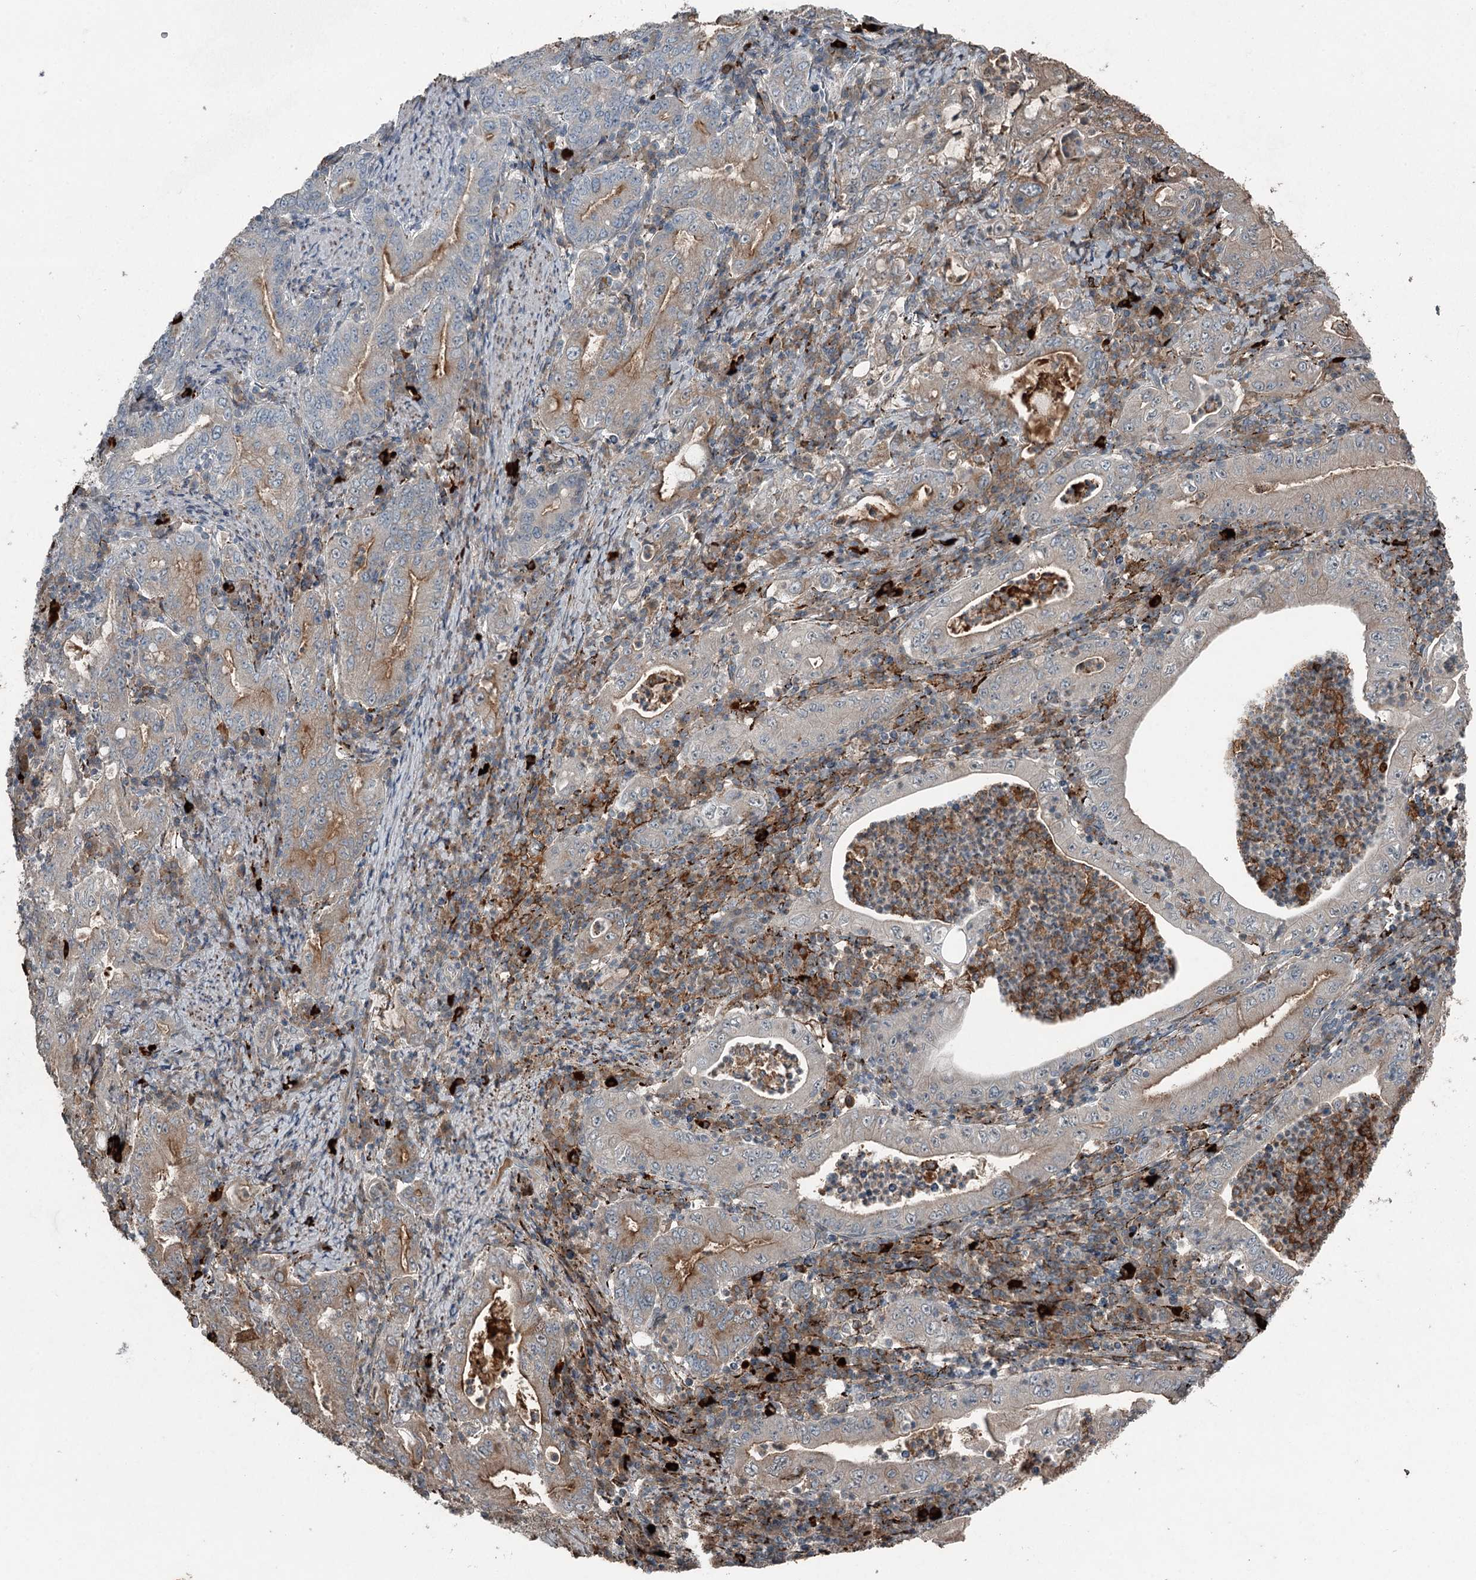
{"staining": {"intensity": "moderate", "quantity": "<25%", "location": "cytoplasmic/membranous"}, "tissue": "stomach cancer", "cell_type": "Tumor cells", "image_type": "cancer", "snomed": [{"axis": "morphology", "description": "Normal tissue, NOS"}, {"axis": "morphology", "description": "Adenocarcinoma, NOS"}, {"axis": "topography", "description": "Esophagus"}, {"axis": "topography", "description": "Stomach, upper"}, {"axis": "topography", "description": "Peripheral nerve tissue"}], "caption": "IHC (DAB (3,3'-diaminobenzidine)) staining of human stomach cancer displays moderate cytoplasmic/membranous protein expression in approximately <25% of tumor cells.", "gene": "SLC39A8", "patient": {"sex": "male", "age": 62}}